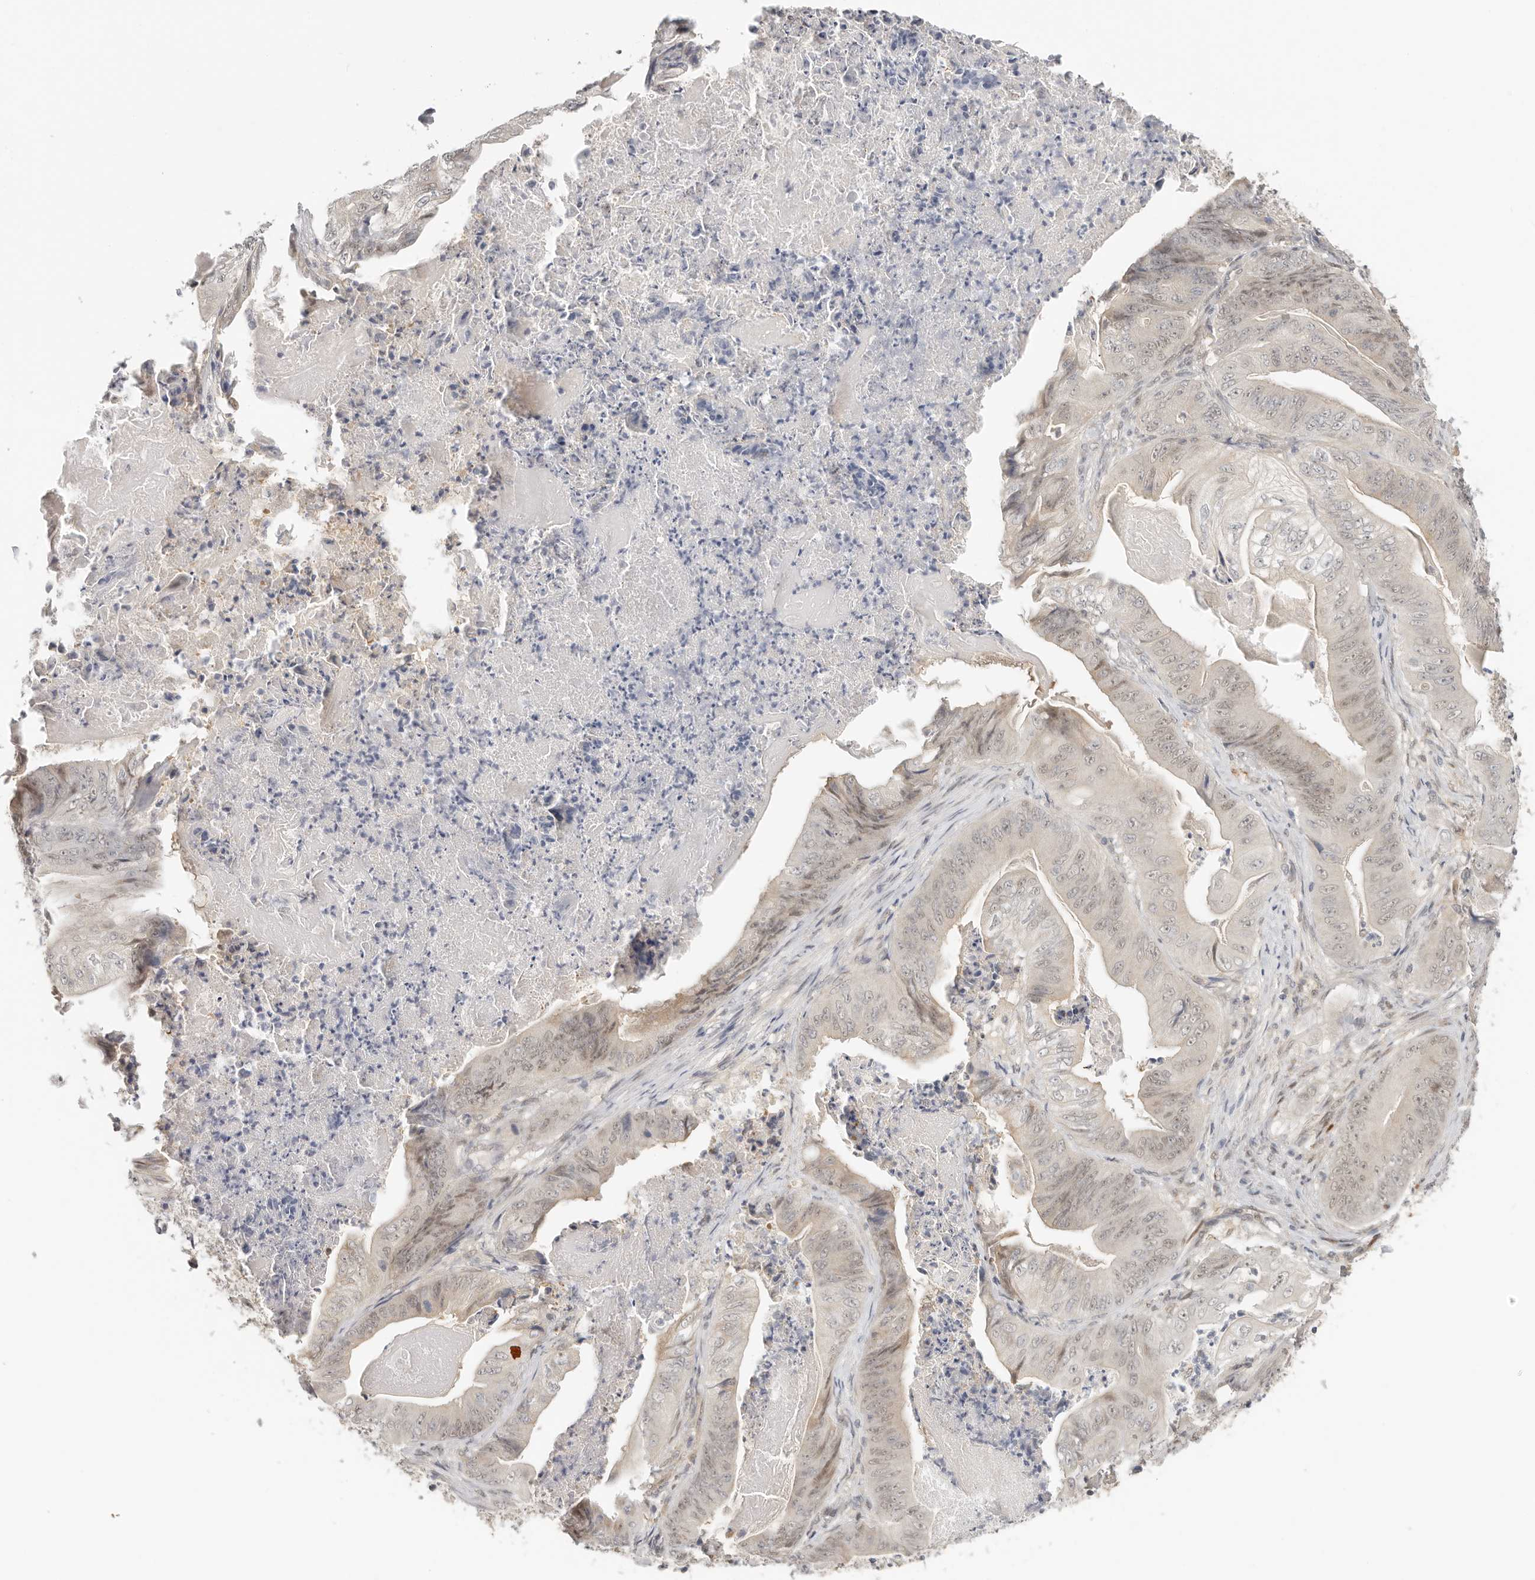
{"staining": {"intensity": "weak", "quantity": "<25%", "location": "cytoplasmic/membranous,nuclear"}, "tissue": "stomach cancer", "cell_type": "Tumor cells", "image_type": "cancer", "snomed": [{"axis": "morphology", "description": "Adenocarcinoma, NOS"}, {"axis": "topography", "description": "Stomach"}], "caption": "The image demonstrates no significant staining in tumor cells of stomach cancer (adenocarcinoma). (Brightfield microscopy of DAB IHC at high magnification).", "gene": "LARP7", "patient": {"sex": "female", "age": 73}}